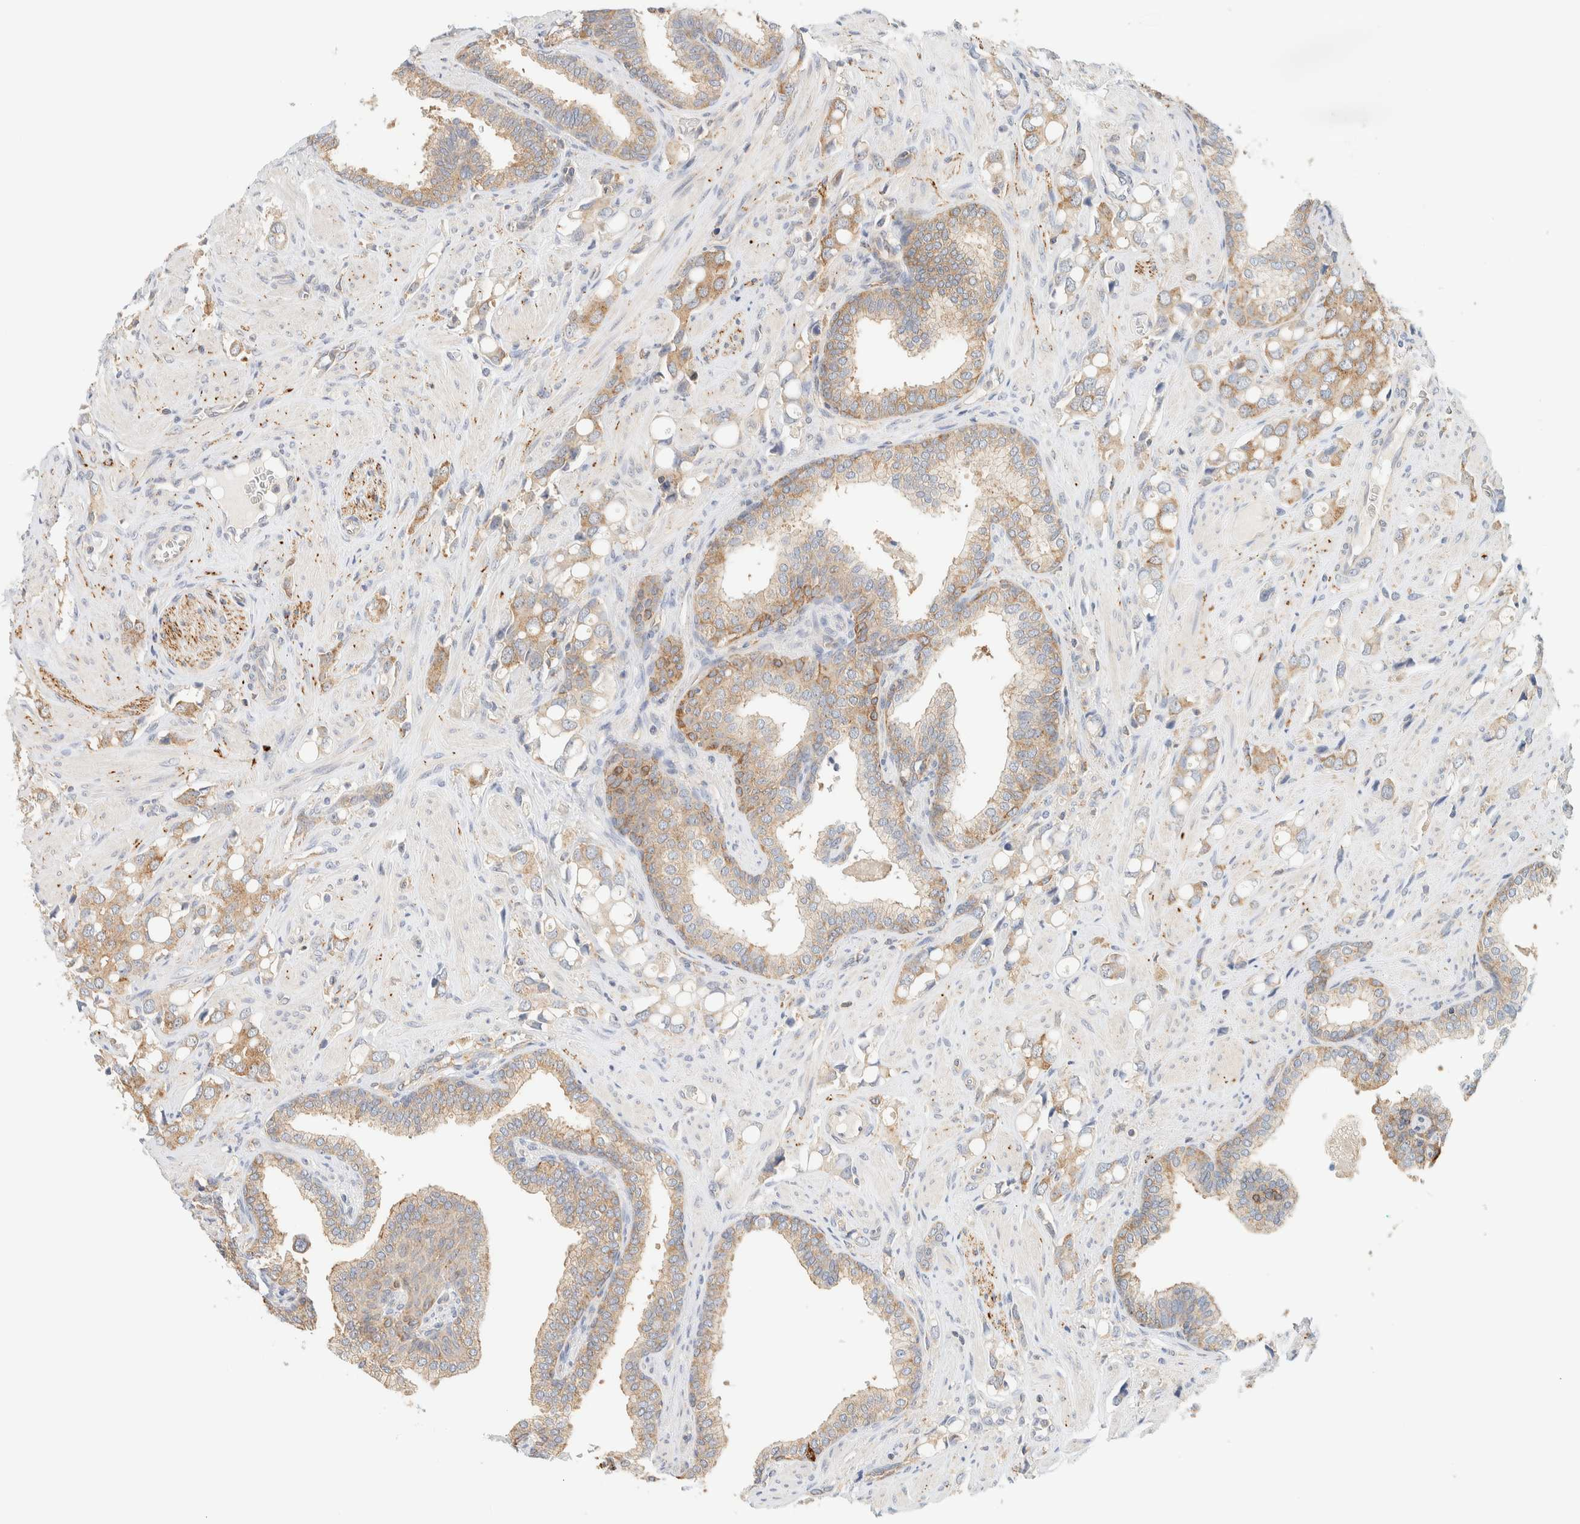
{"staining": {"intensity": "moderate", "quantity": ">75%", "location": "cytoplasmic/membranous"}, "tissue": "prostate cancer", "cell_type": "Tumor cells", "image_type": "cancer", "snomed": [{"axis": "morphology", "description": "Adenocarcinoma, High grade"}, {"axis": "topography", "description": "Prostate"}], "caption": "Prostate cancer (adenocarcinoma (high-grade)) tissue exhibits moderate cytoplasmic/membranous expression in approximately >75% of tumor cells", "gene": "TBC1D8B", "patient": {"sex": "male", "age": 52}}